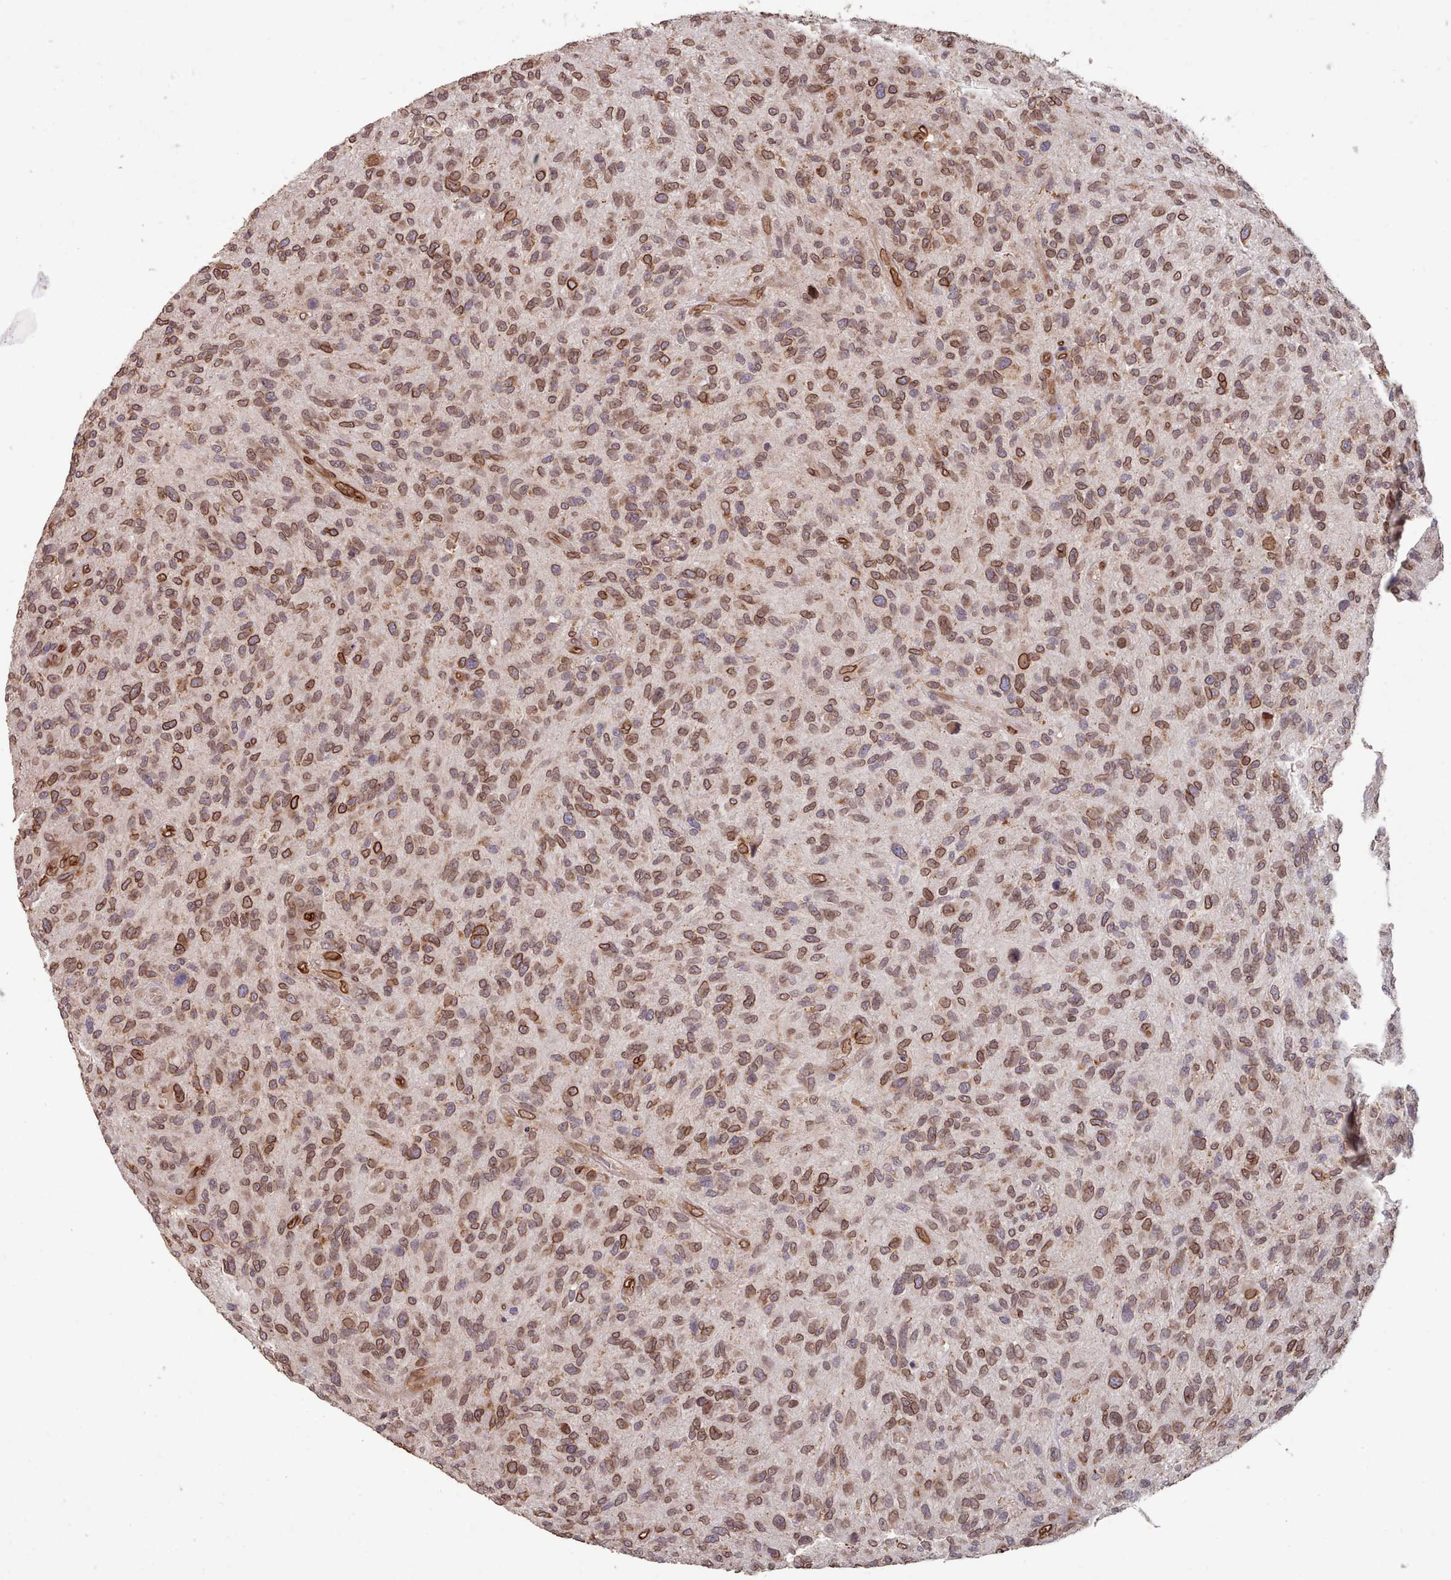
{"staining": {"intensity": "strong", "quantity": "25%-75%", "location": "cytoplasmic/membranous,nuclear"}, "tissue": "glioma", "cell_type": "Tumor cells", "image_type": "cancer", "snomed": [{"axis": "morphology", "description": "Glioma, malignant, High grade"}, {"axis": "topography", "description": "Brain"}], "caption": "Malignant high-grade glioma stained for a protein displays strong cytoplasmic/membranous and nuclear positivity in tumor cells.", "gene": "TOR1AIP1", "patient": {"sex": "male", "age": 47}}